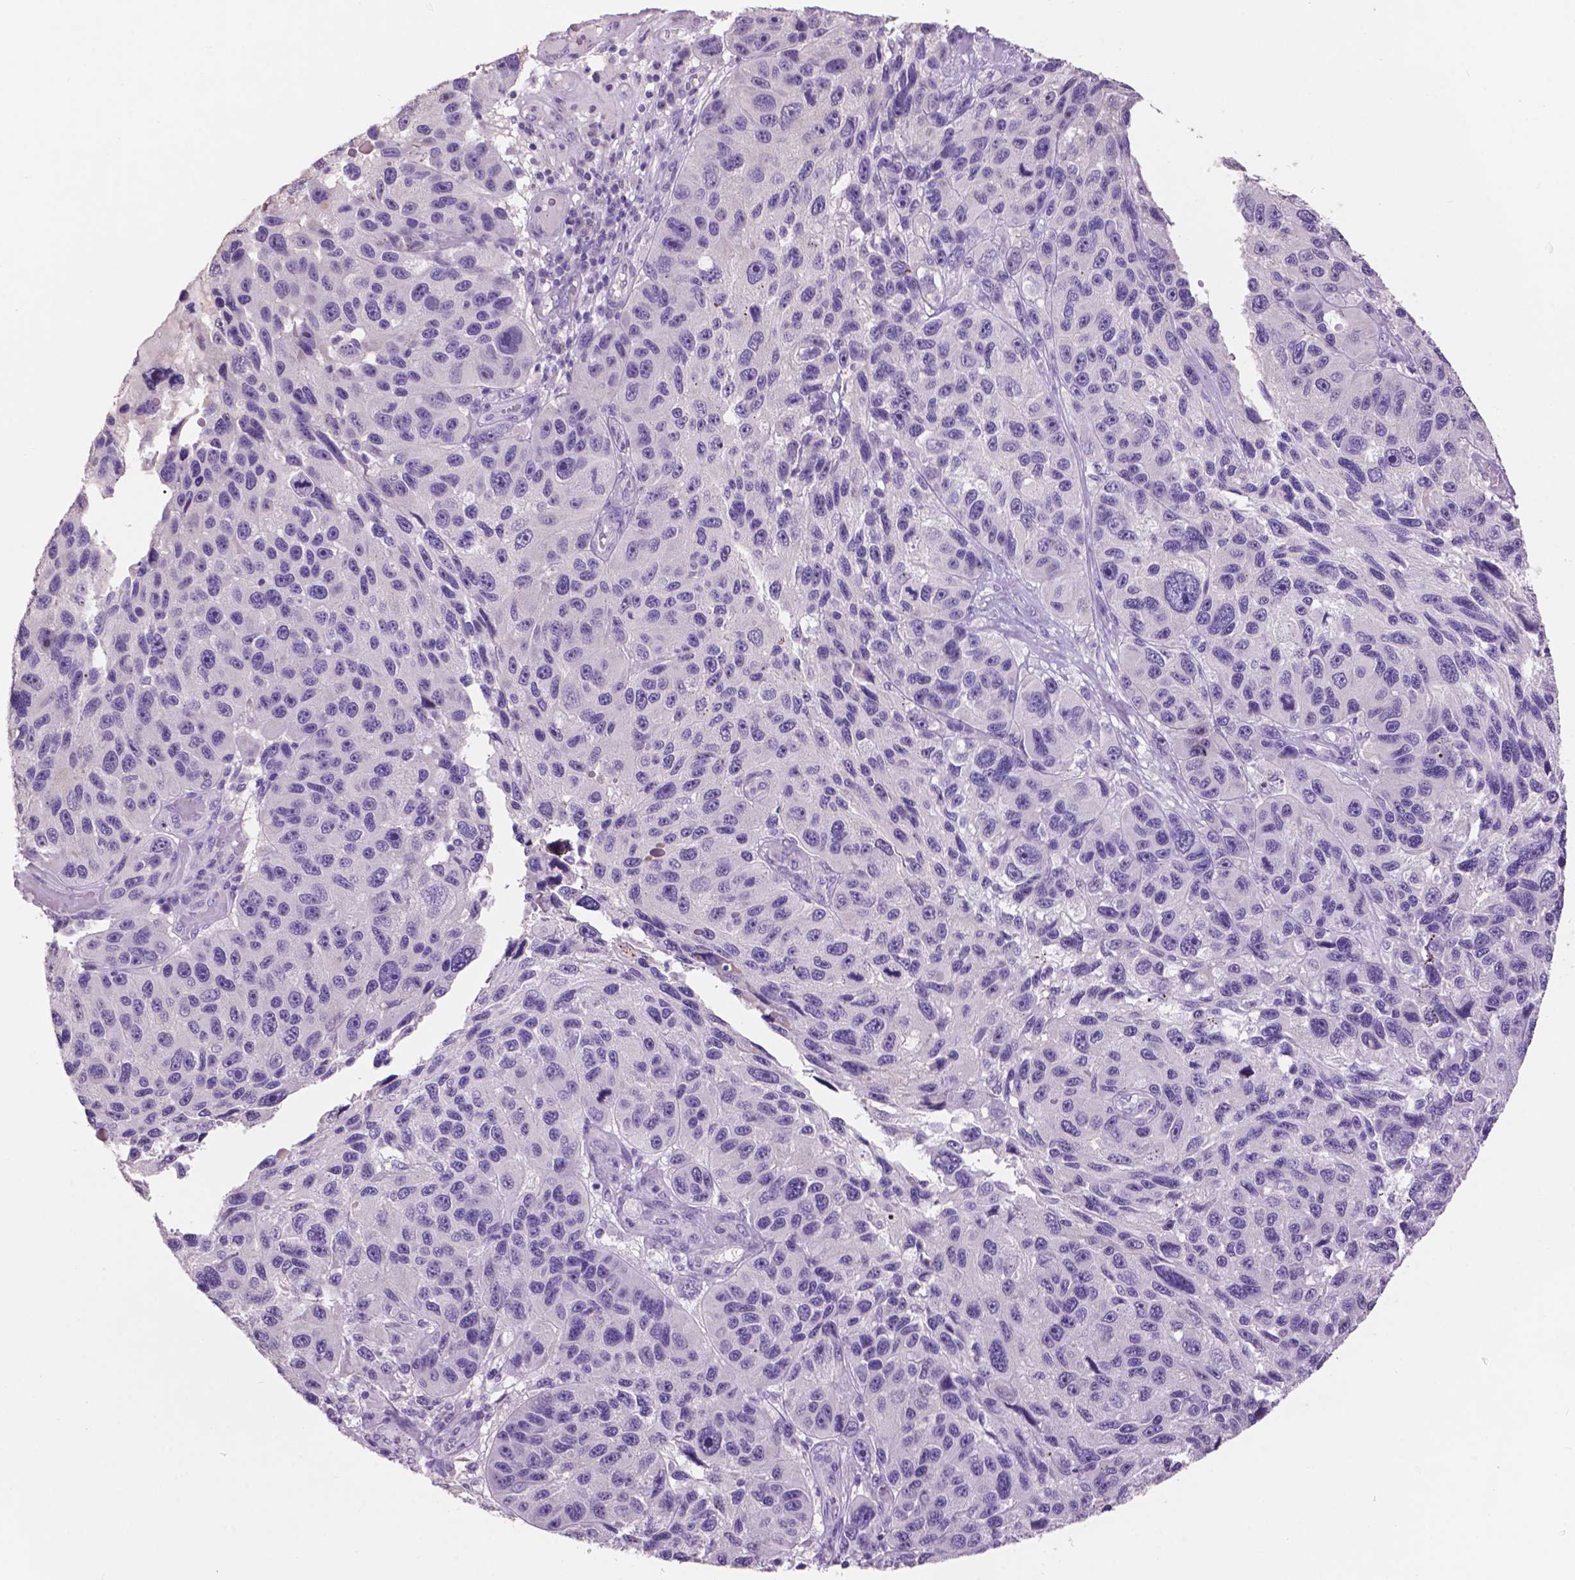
{"staining": {"intensity": "negative", "quantity": "none", "location": "none"}, "tissue": "melanoma", "cell_type": "Tumor cells", "image_type": "cancer", "snomed": [{"axis": "morphology", "description": "Malignant melanoma, NOS"}, {"axis": "topography", "description": "Skin"}], "caption": "A photomicrograph of human melanoma is negative for staining in tumor cells.", "gene": "CRYBA4", "patient": {"sex": "male", "age": 53}}